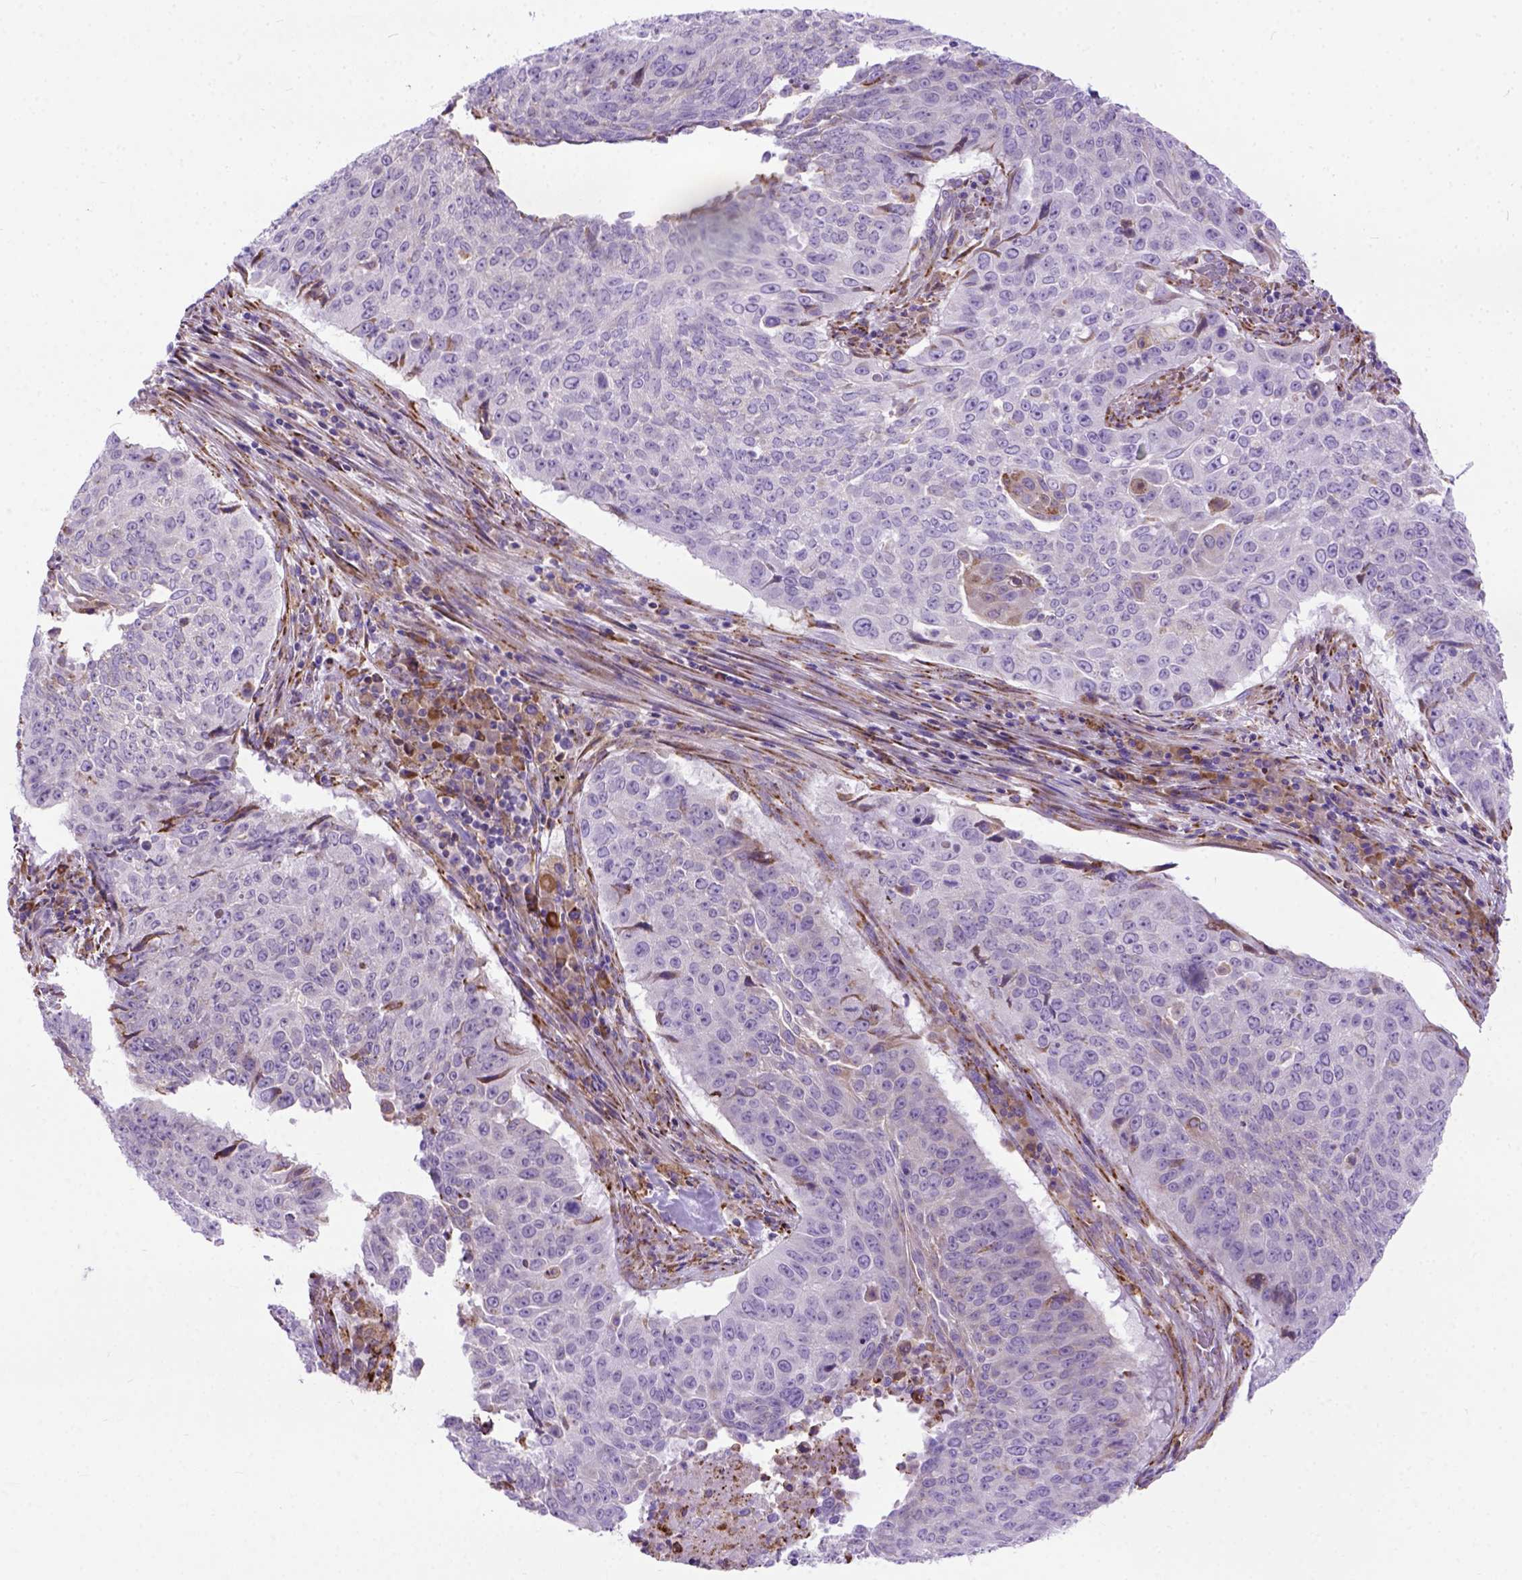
{"staining": {"intensity": "negative", "quantity": "none", "location": "none"}, "tissue": "lung cancer", "cell_type": "Tumor cells", "image_type": "cancer", "snomed": [{"axis": "morphology", "description": "Normal tissue, NOS"}, {"axis": "morphology", "description": "Squamous cell carcinoma, NOS"}, {"axis": "topography", "description": "Bronchus"}, {"axis": "topography", "description": "Lung"}], "caption": "IHC micrograph of human lung cancer (squamous cell carcinoma) stained for a protein (brown), which reveals no expression in tumor cells.", "gene": "PLK4", "patient": {"sex": "male", "age": 64}}